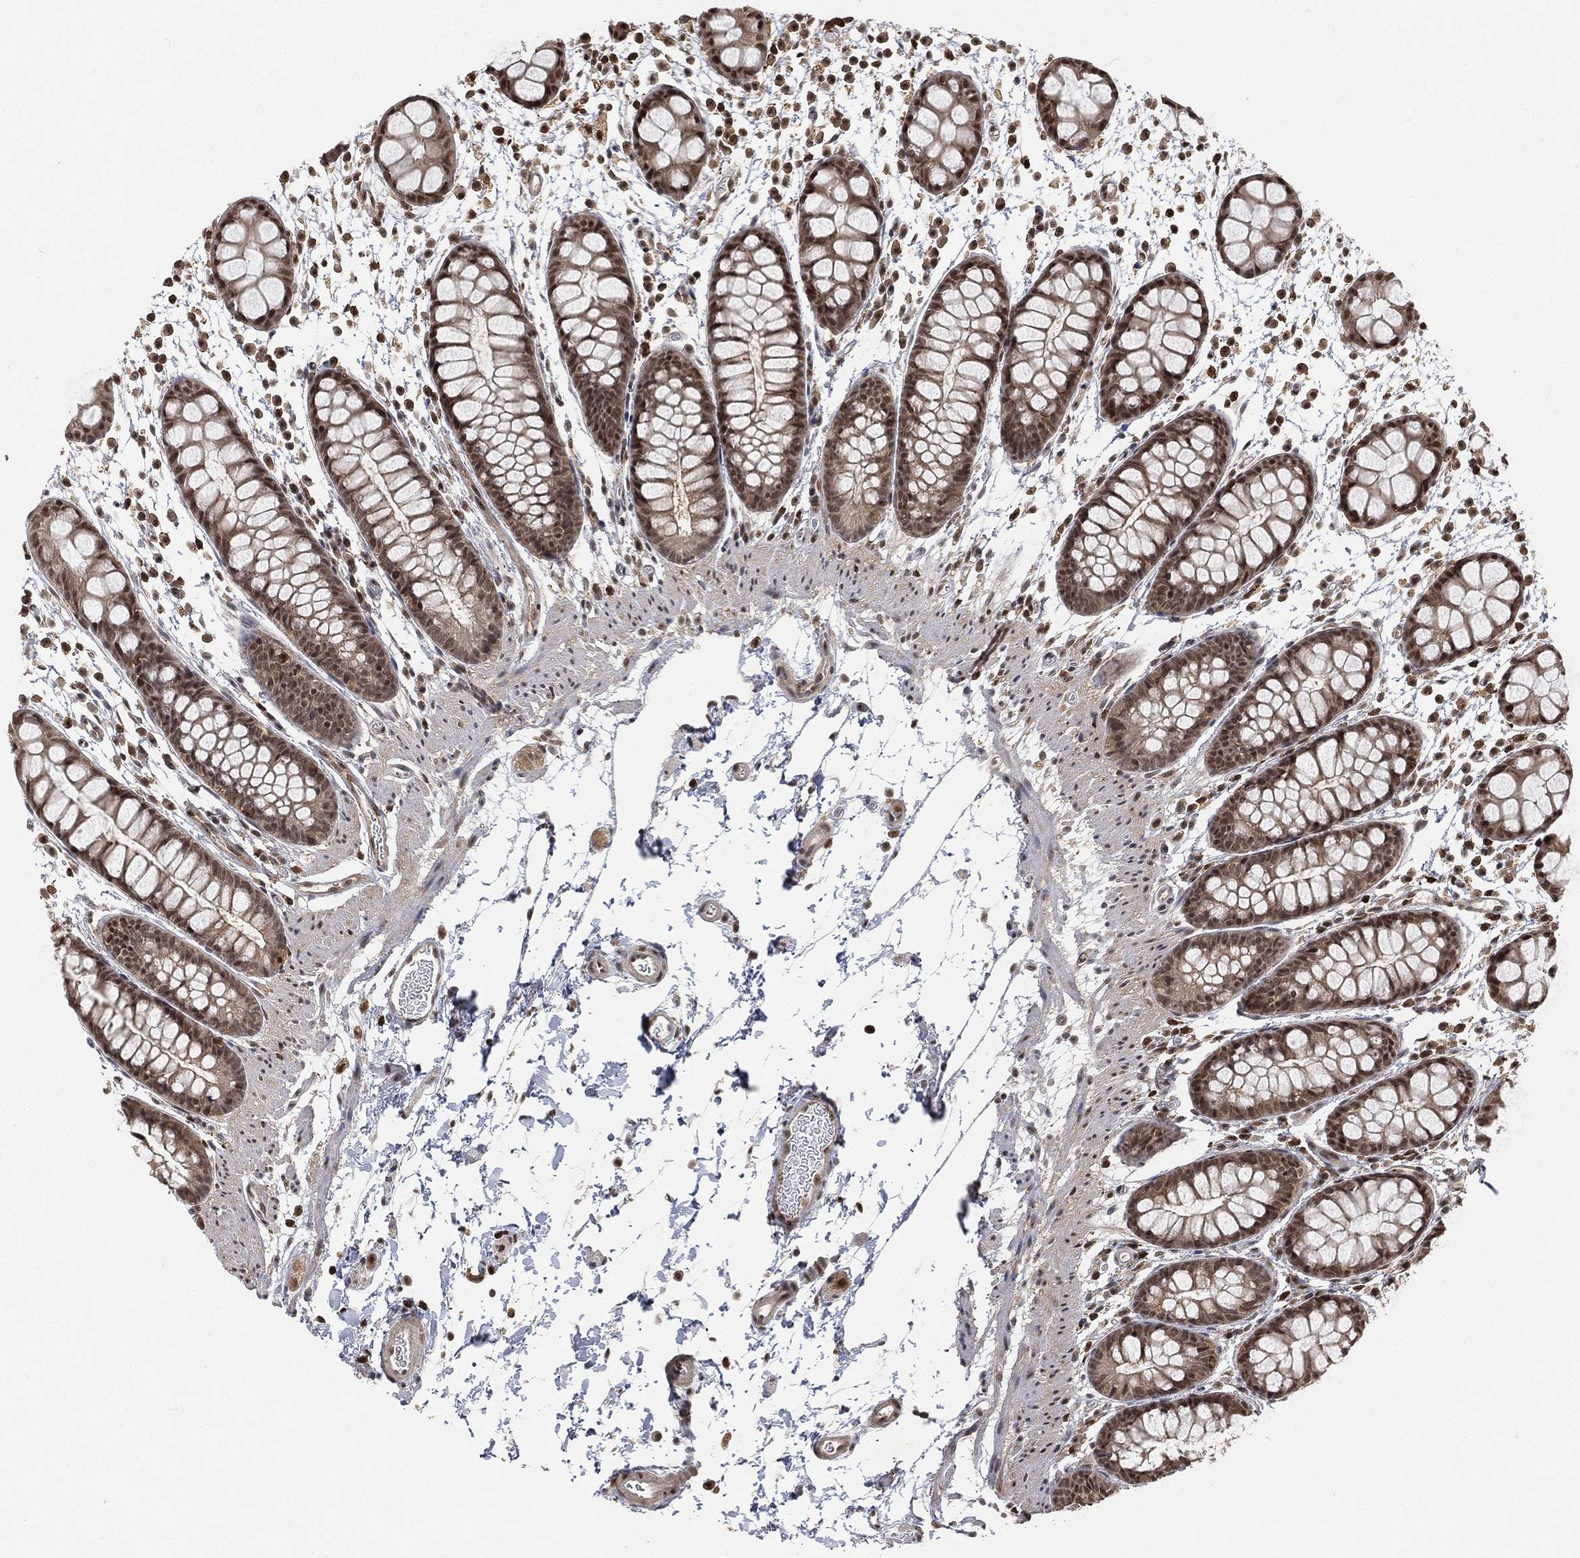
{"staining": {"intensity": "moderate", "quantity": "<25%", "location": "nuclear"}, "tissue": "rectum", "cell_type": "Glandular cells", "image_type": "normal", "snomed": [{"axis": "morphology", "description": "Normal tissue, NOS"}, {"axis": "topography", "description": "Rectum"}], "caption": "Immunohistochemistry of benign rectum reveals low levels of moderate nuclear expression in approximately <25% of glandular cells.", "gene": "WDR26", "patient": {"sex": "male", "age": 57}}